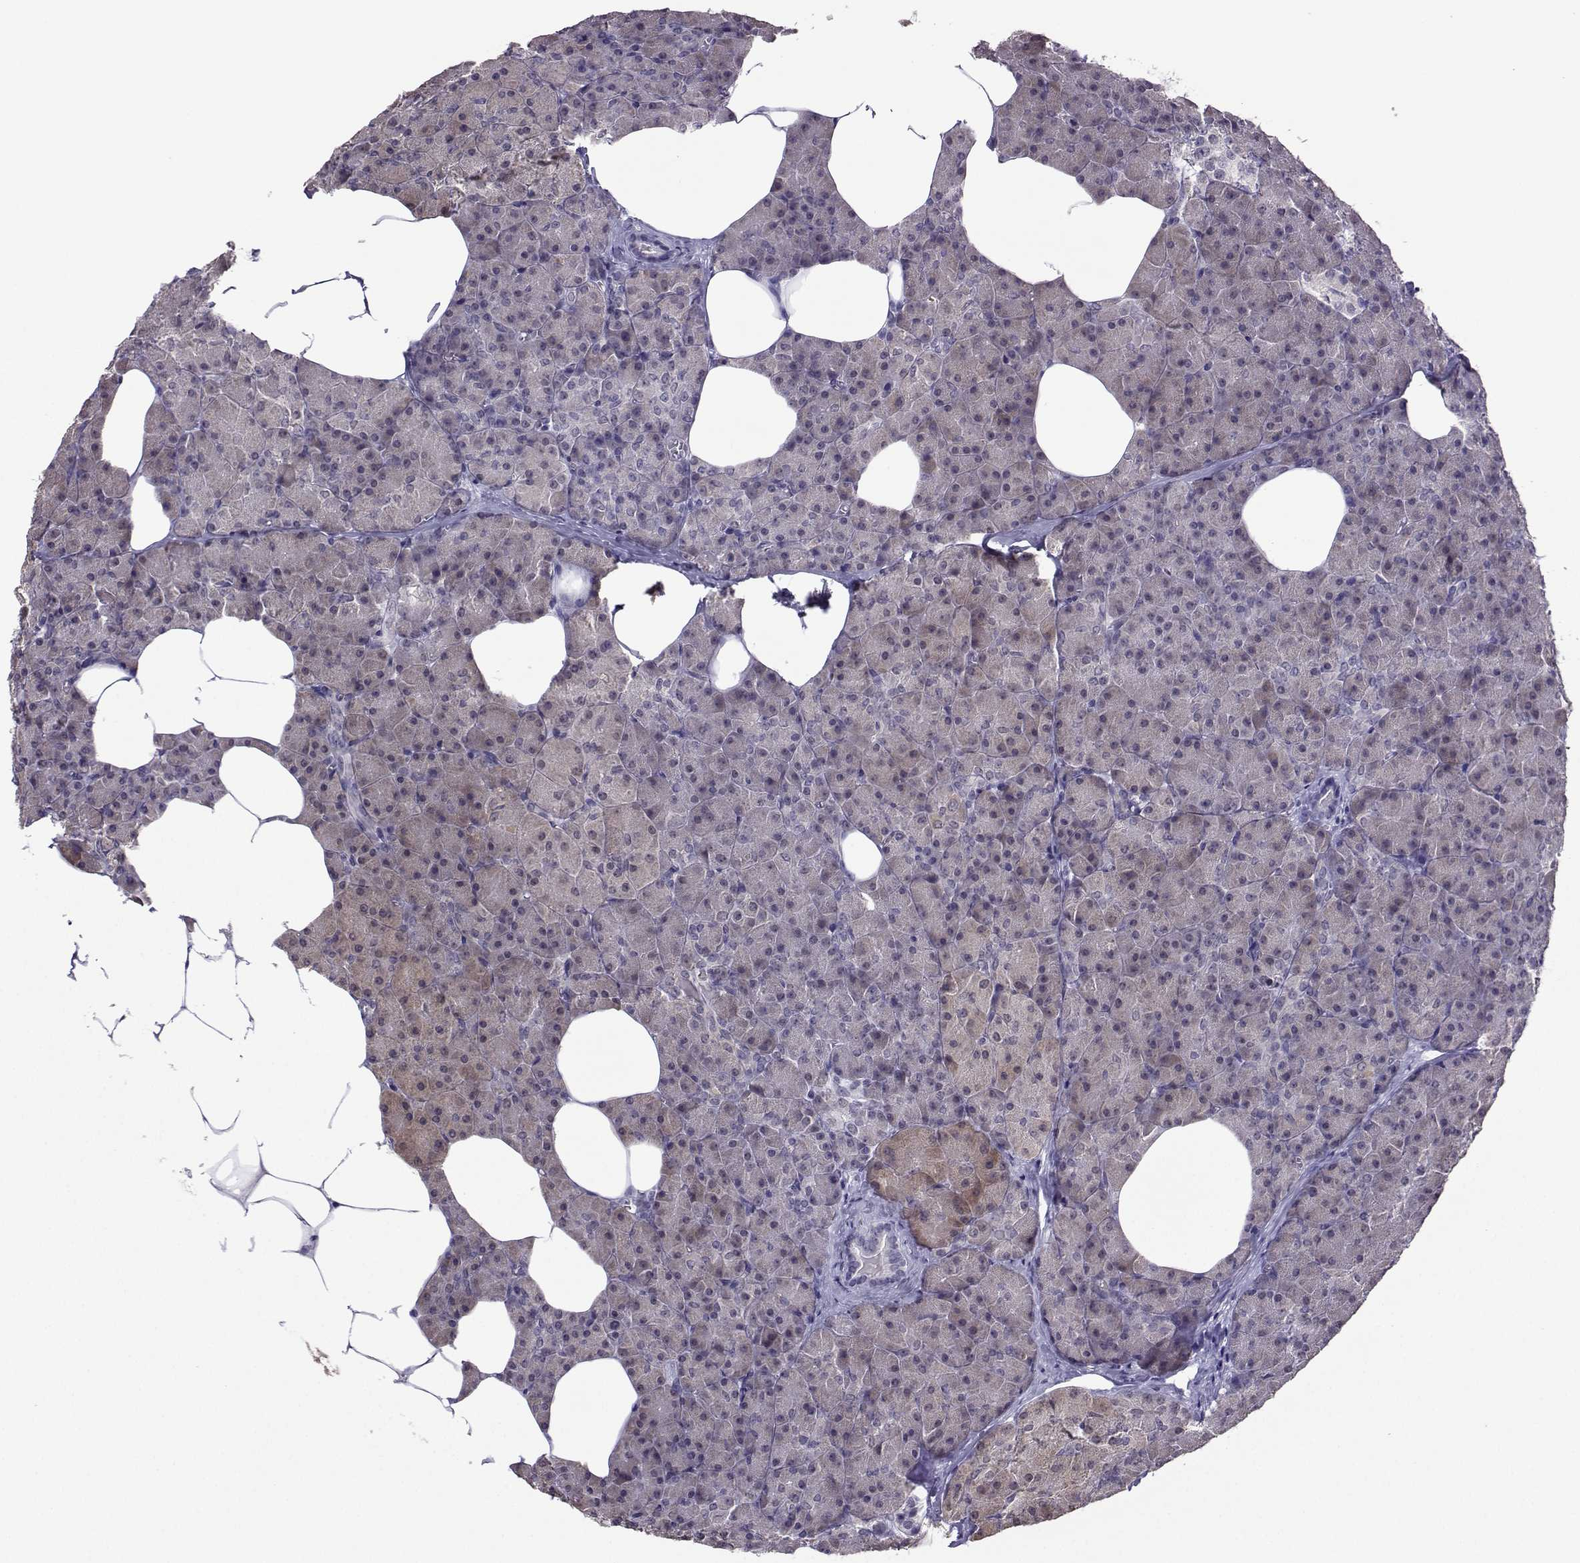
{"staining": {"intensity": "weak", "quantity": "<25%", "location": "cytoplasmic/membranous"}, "tissue": "pancreas", "cell_type": "Exocrine glandular cells", "image_type": "normal", "snomed": [{"axis": "morphology", "description": "Normal tissue, NOS"}, {"axis": "topography", "description": "Pancreas"}], "caption": "High magnification brightfield microscopy of unremarkable pancreas stained with DAB (brown) and counterstained with hematoxylin (blue): exocrine glandular cells show no significant staining. (Immunohistochemistry, brightfield microscopy, high magnification).", "gene": "DDX20", "patient": {"sex": "female", "age": 45}}